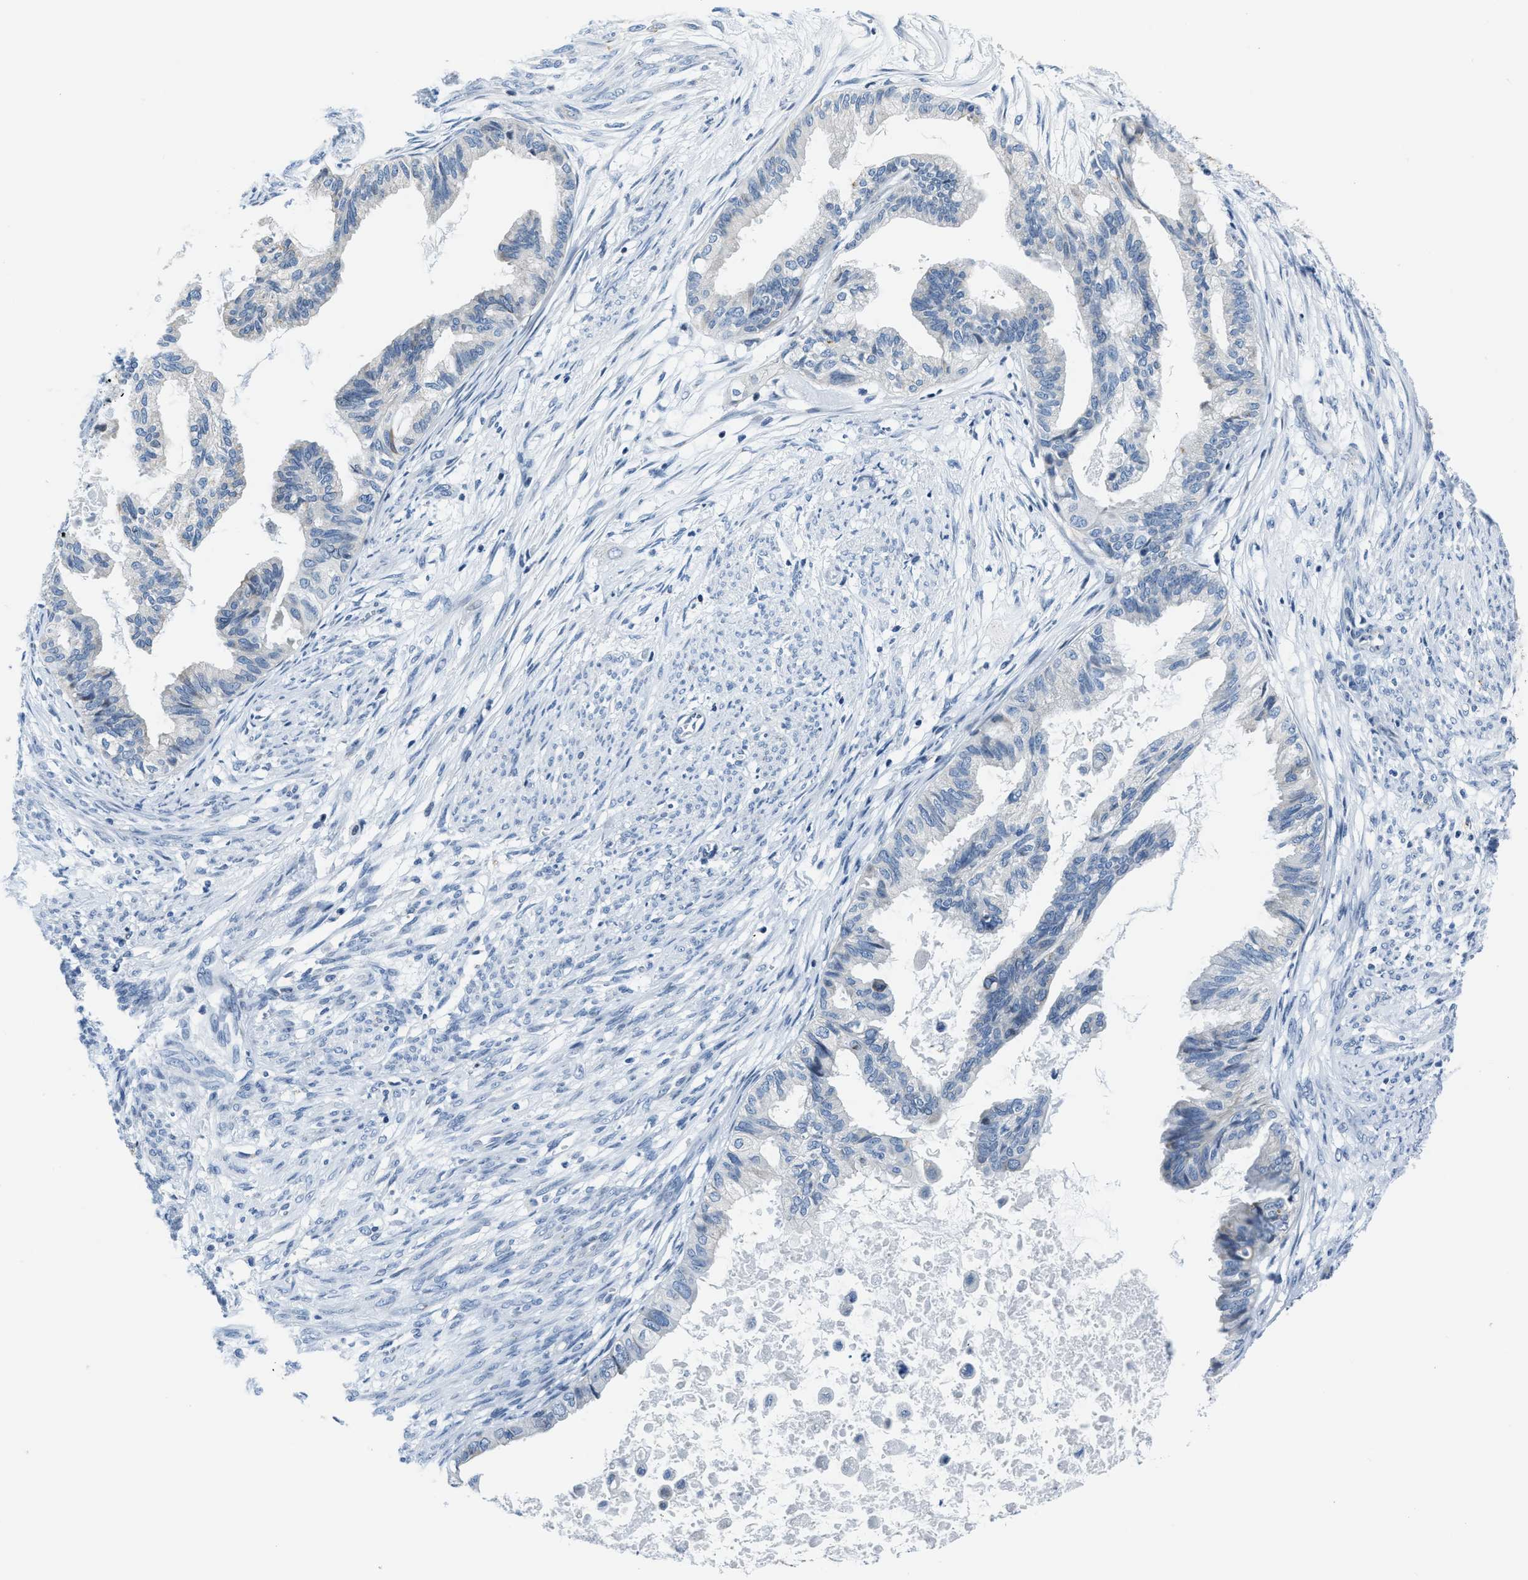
{"staining": {"intensity": "negative", "quantity": "none", "location": "none"}, "tissue": "cervical cancer", "cell_type": "Tumor cells", "image_type": "cancer", "snomed": [{"axis": "morphology", "description": "Normal tissue, NOS"}, {"axis": "morphology", "description": "Adenocarcinoma, NOS"}, {"axis": "topography", "description": "Cervix"}, {"axis": "topography", "description": "Endometrium"}], "caption": "High magnification brightfield microscopy of cervical cancer stained with DAB (3,3'-diaminobenzidine) (brown) and counterstained with hematoxylin (blue): tumor cells show no significant staining.", "gene": "ASZ1", "patient": {"sex": "female", "age": 86}}